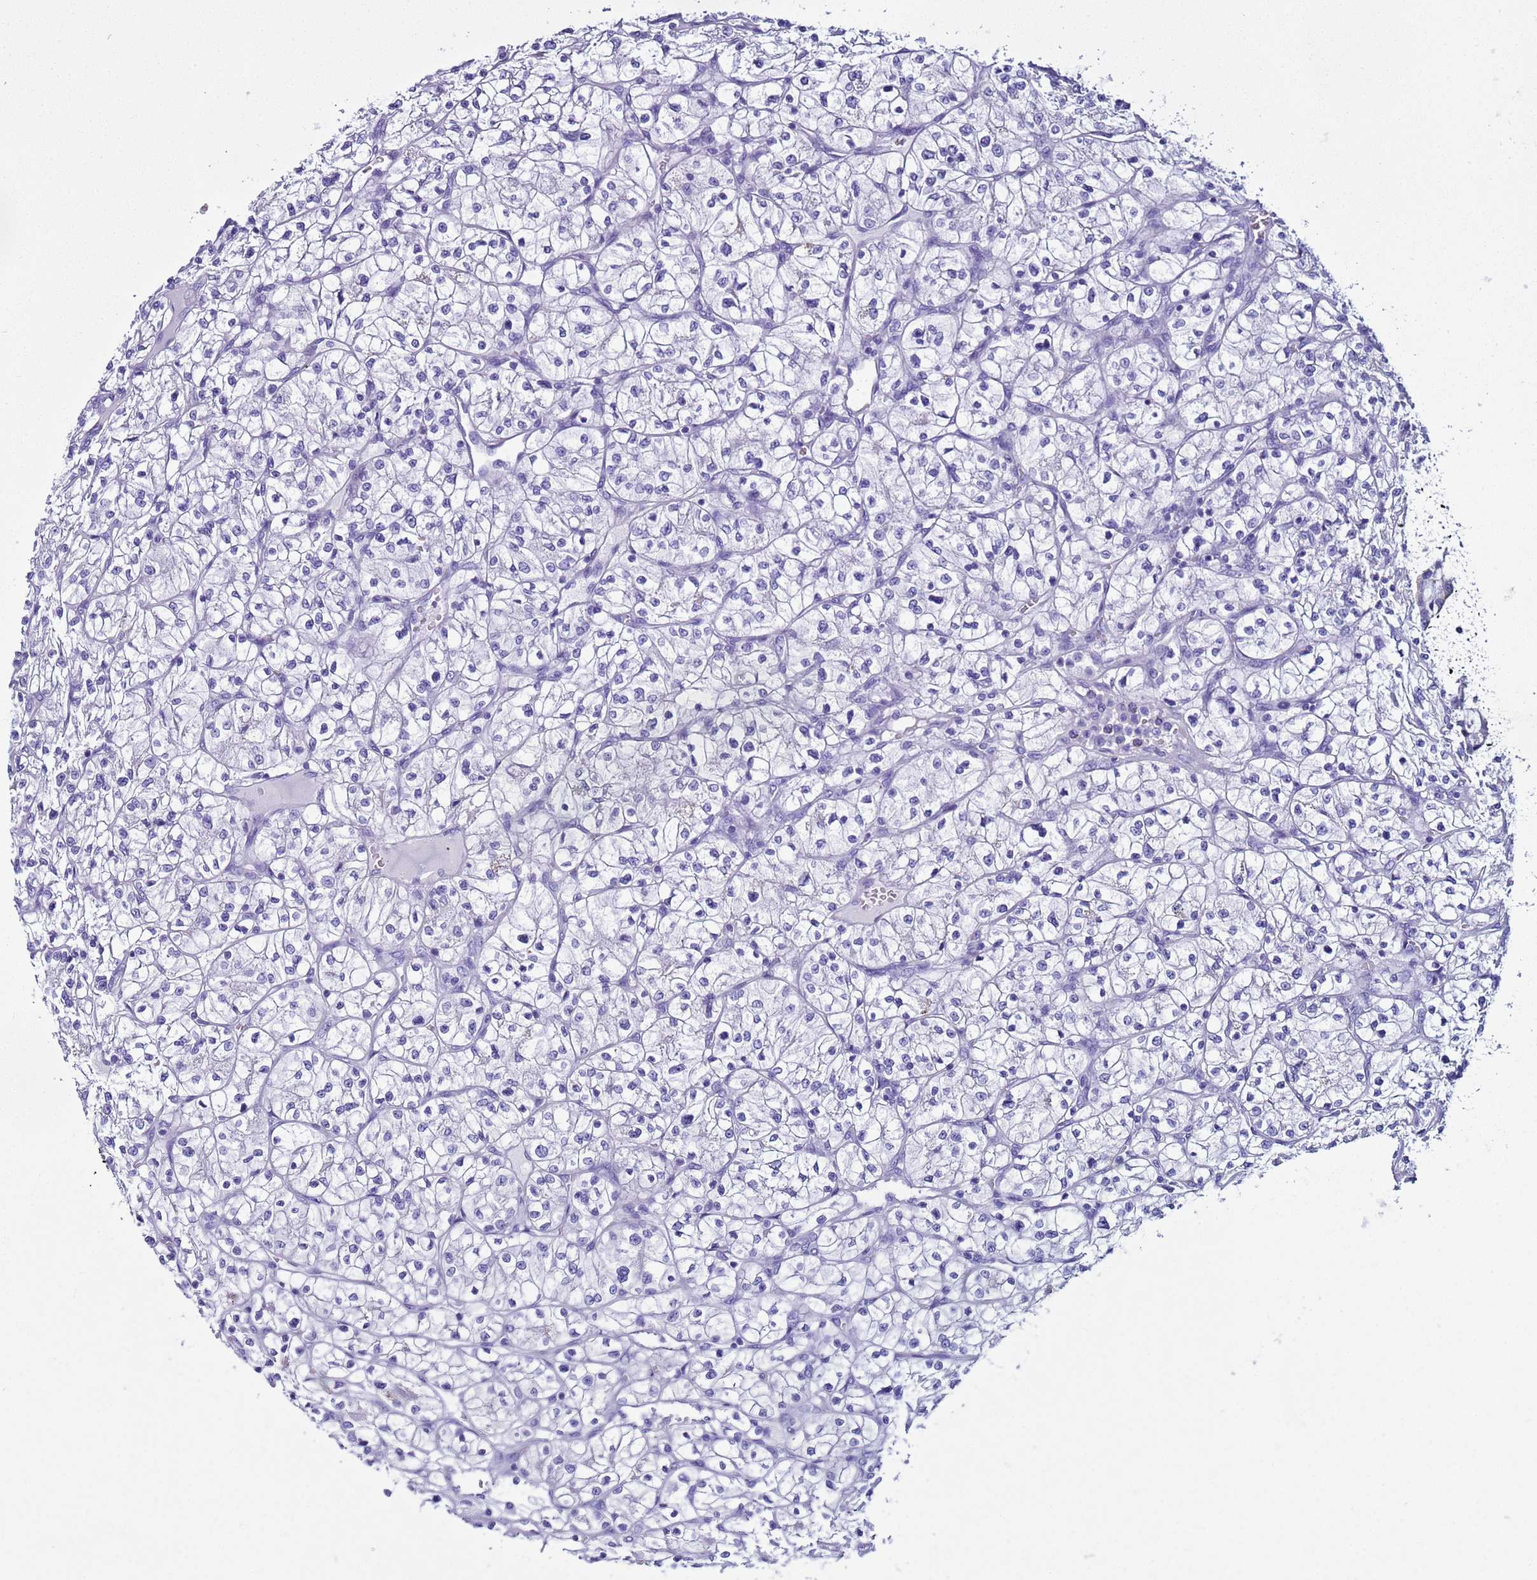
{"staining": {"intensity": "negative", "quantity": "none", "location": "none"}, "tissue": "renal cancer", "cell_type": "Tumor cells", "image_type": "cancer", "snomed": [{"axis": "morphology", "description": "Adenocarcinoma, NOS"}, {"axis": "topography", "description": "Kidney"}], "caption": "Human renal cancer stained for a protein using immunohistochemistry (IHC) reveals no expression in tumor cells.", "gene": "LCMT1", "patient": {"sex": "female", "age": 64}}